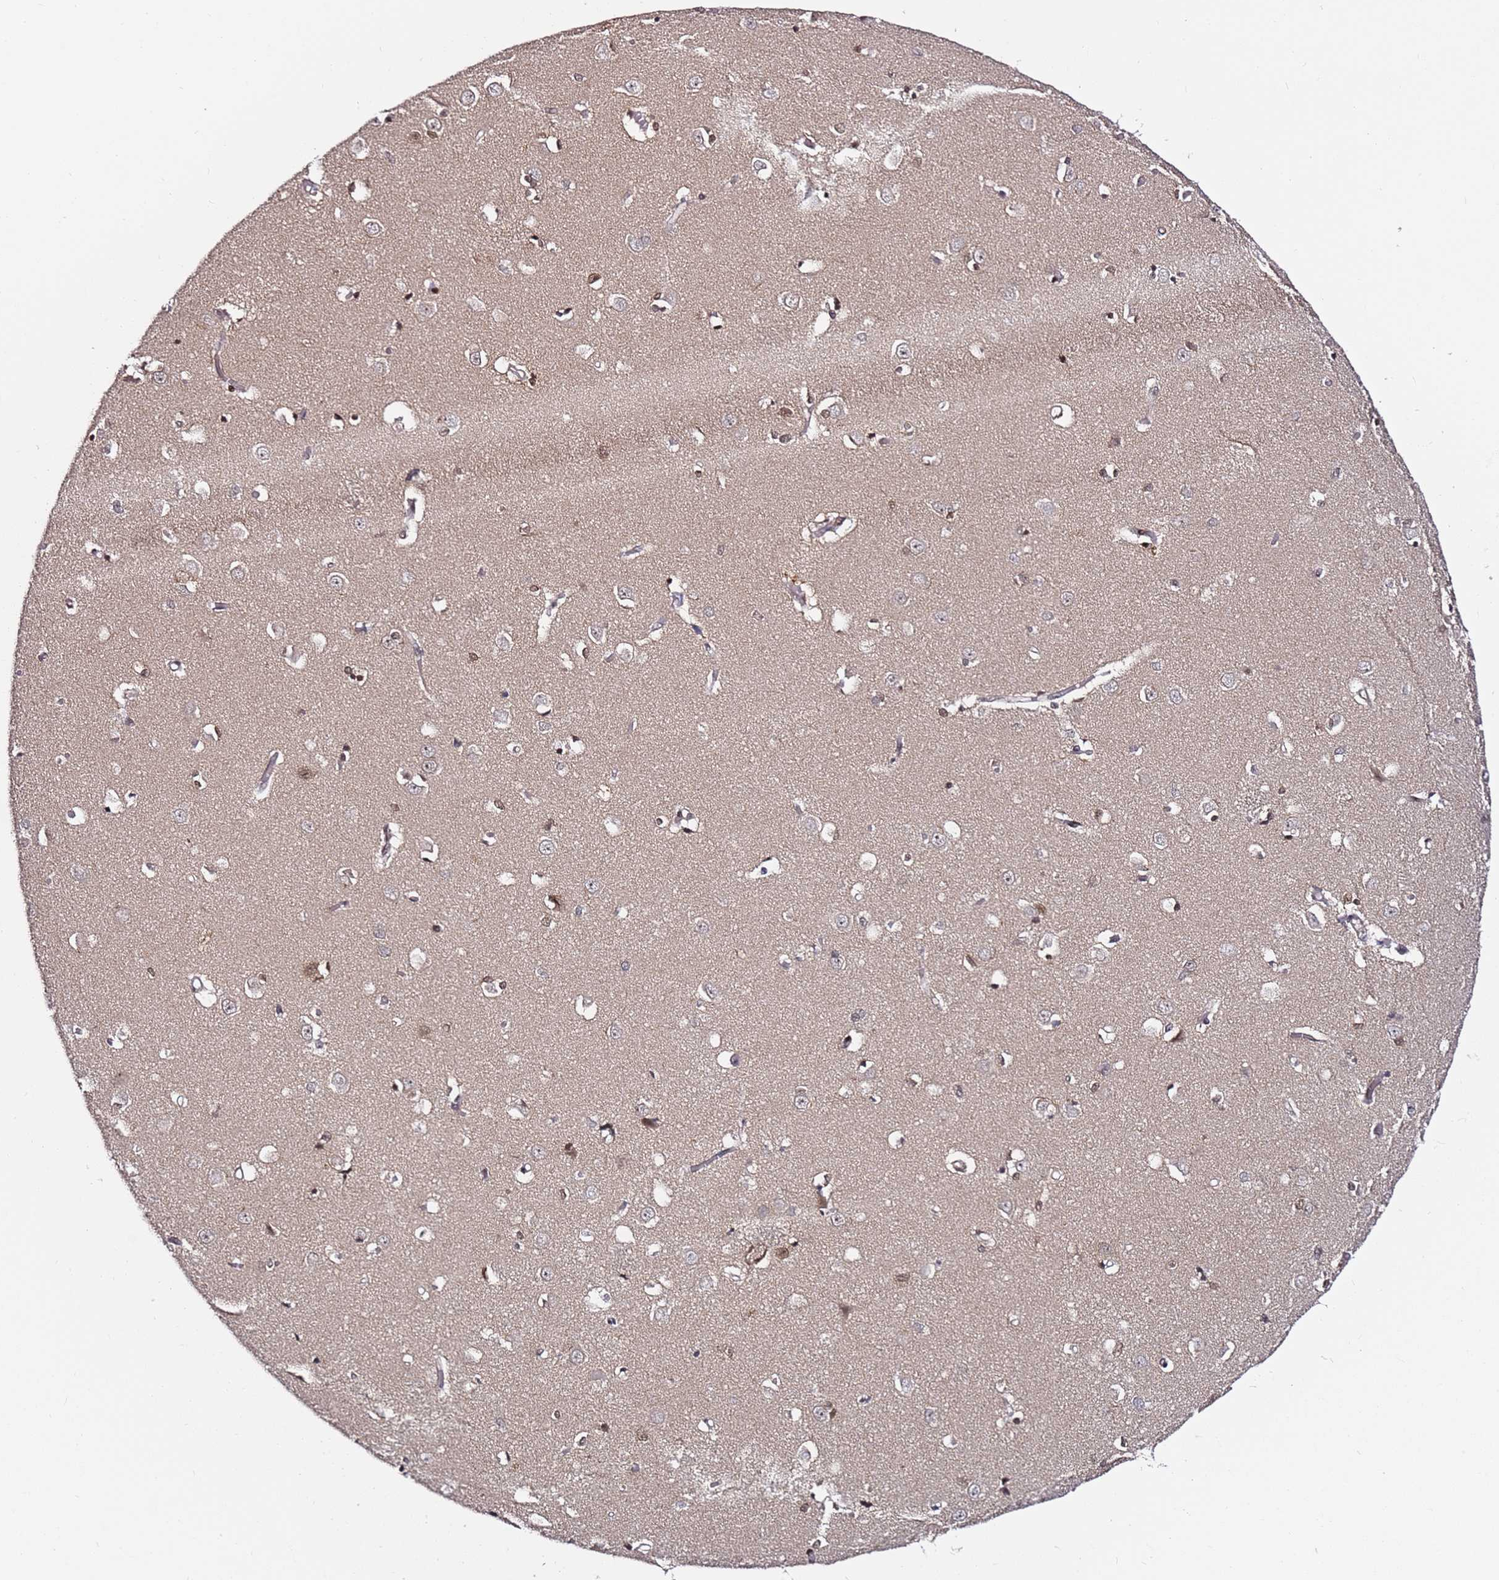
{"staining": {"intensity": "negative", "quantity": "none", "location": "none"}, "tissue": "caudate", "cell_type": "Glial cells", "image_type": "normal", "snomed": [{"axis": "morphology", "description": "Normal tissue, NOS"}, {"axis": "topography", "description": "Lateral ventricle wall"}], "caption": "A high-resolution micrograph shows immunohistochemistry (IHC) staining of normal caudate, which reveals no significant expression in glial cells. (DAB (3,3'-diaminobenzidine) immunohistochemistry (IHC) with hematoxylin counter stain).", "gene": "RGS18", "patient": {"sex": "male", "age": 37}}